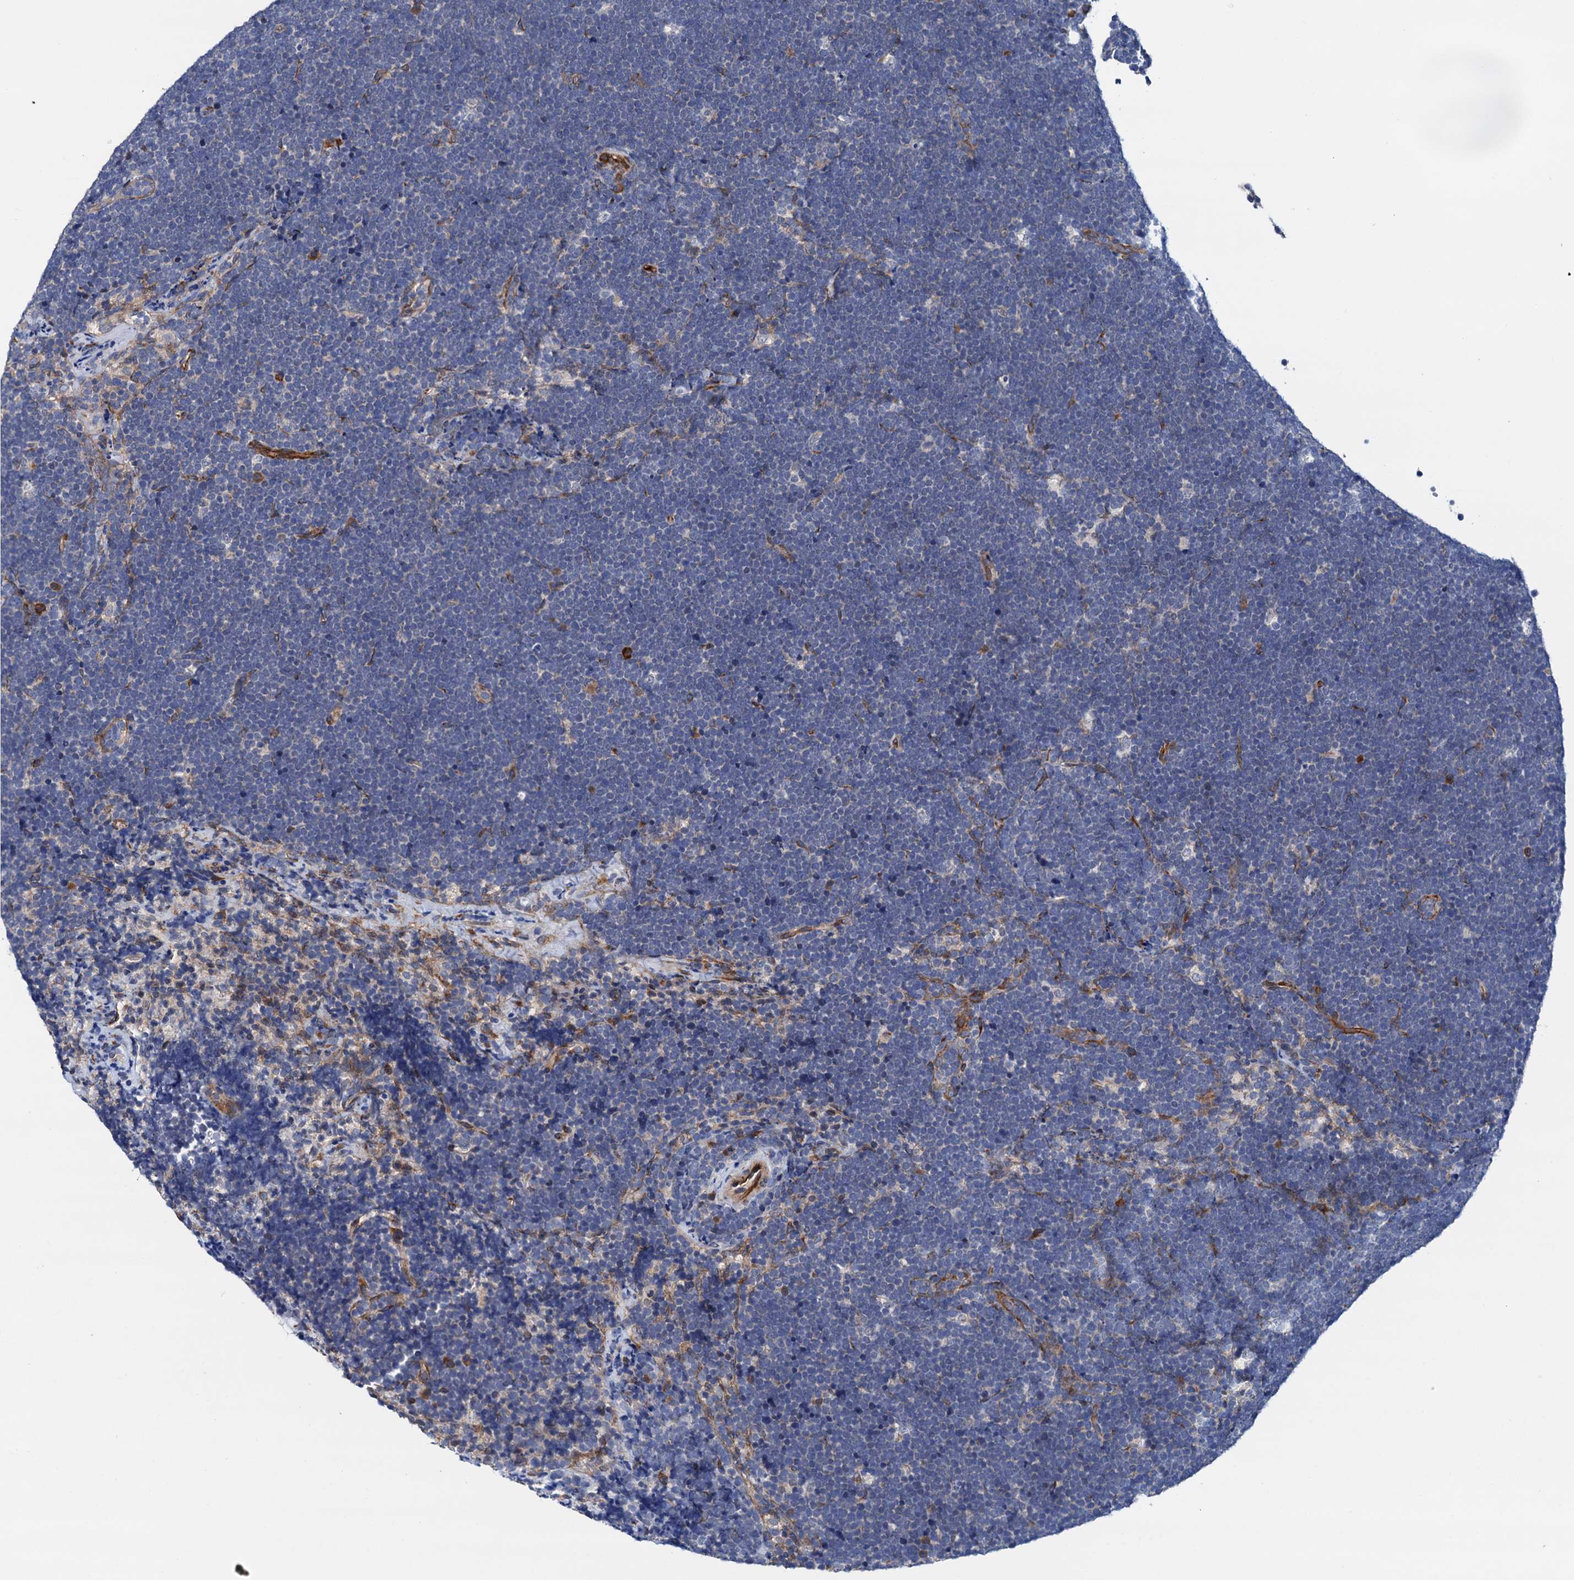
{"staining": {"intensity": "negative", "quantity": "none", "location": "none"}, "tissue": "lymphoma", "cell_type": "Tumor cells", "image_type": "cancer", "snomed": [{"axis": "morphology", "description": "Malignant lymphoma, non-Hodgkin's type, High grade"}, {"axis": "topography", "description": "Lymph node"}], "caption": "DAB (3,3'-diaminobenzidine) immunohistochemical staining of lymphoma displays no significant staining in tumor cells.", "gene": "RASSF9", "patient": {"sex": "male", "age": 13}}